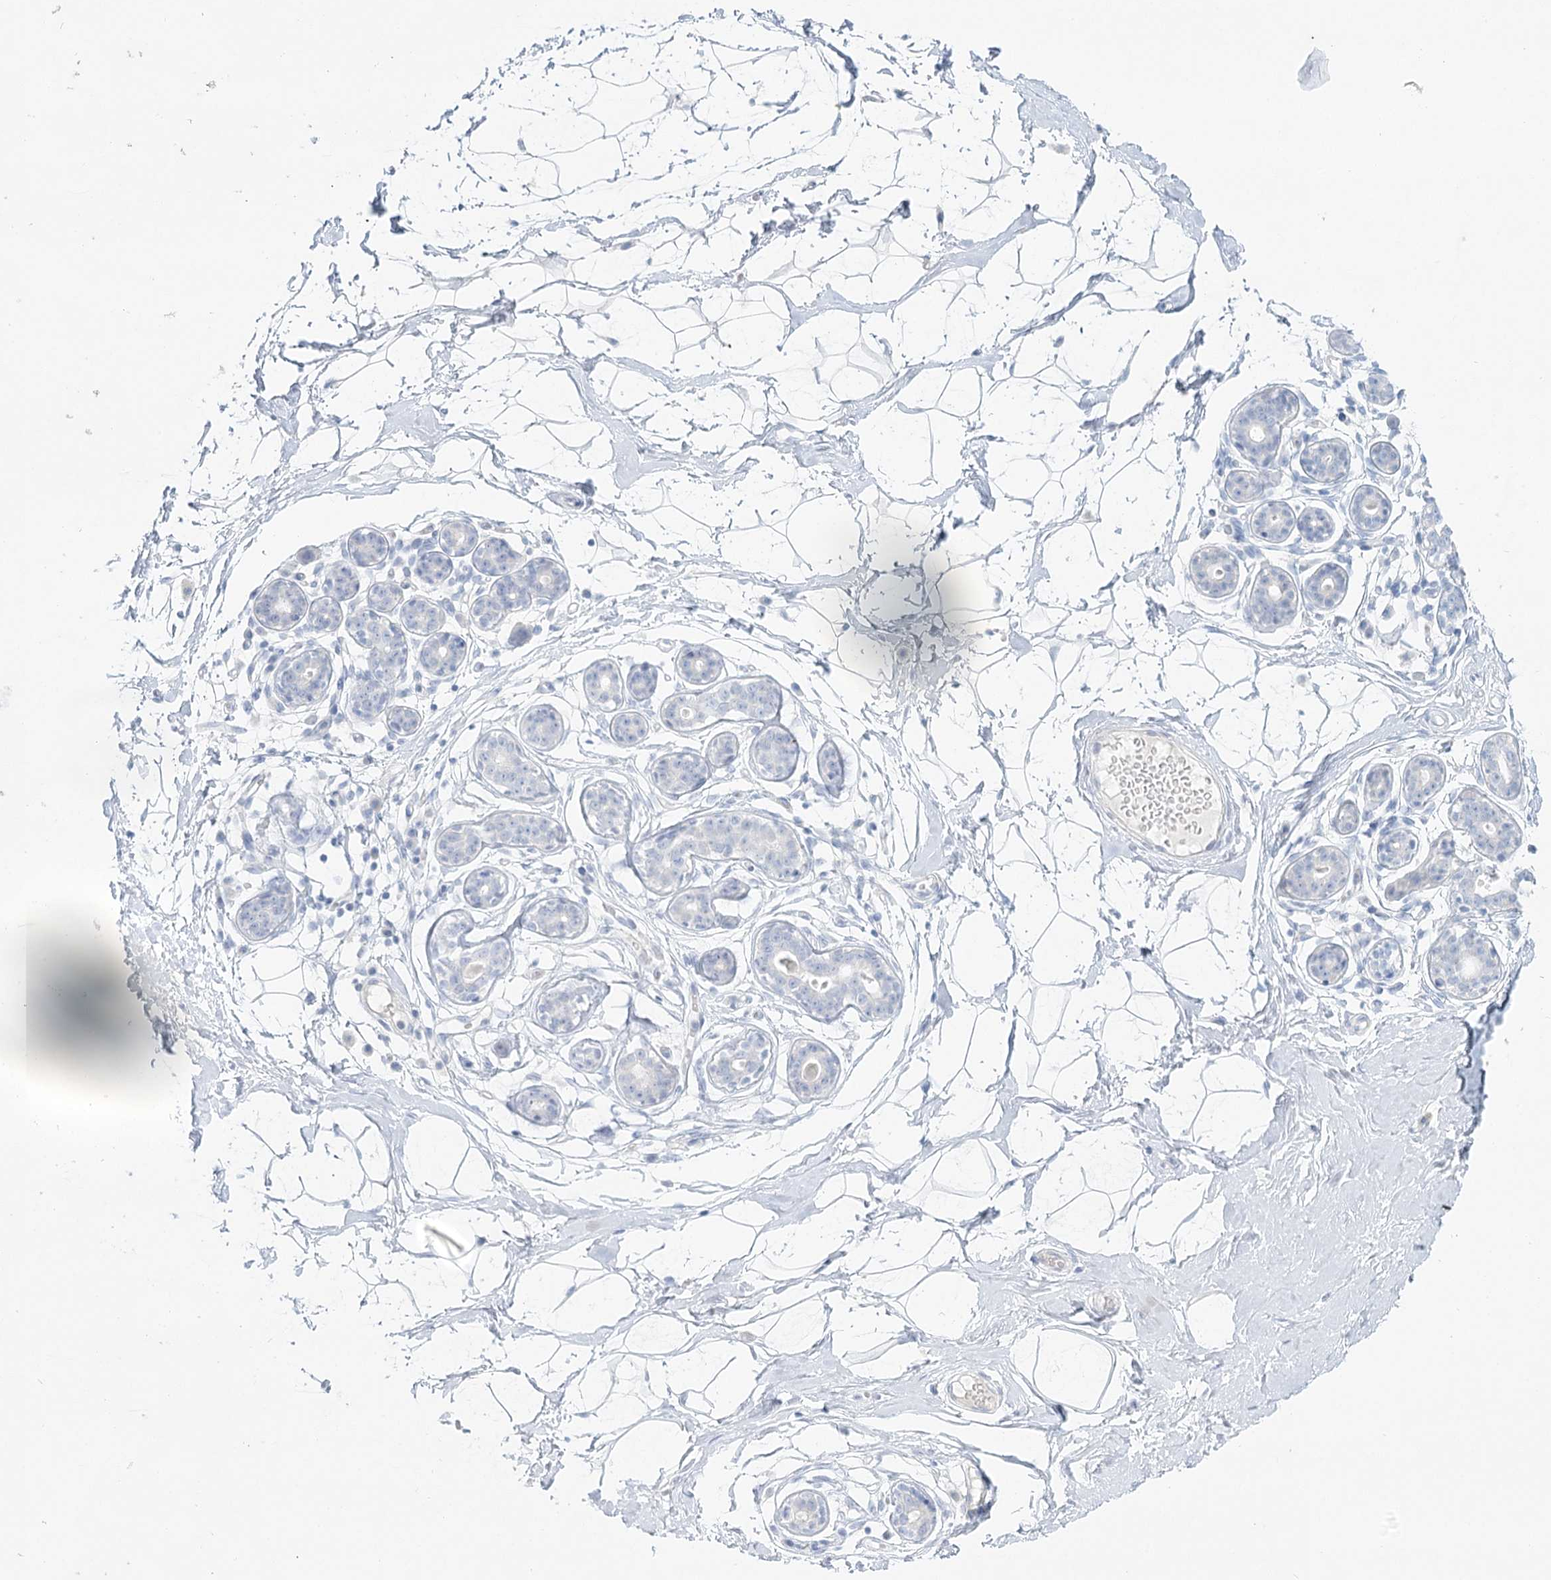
{"staining": {"intensity": "negative", "quantity": "none", "location": "none"}, "tissue": "breast", "cell_type": "Adipocytes", "image_type": "normal", "snomed": [{"axis": "morphology", "description": "Normal tissue, NOS"}, {"axis": "topography", "description": "Breast"}], "caption": "This is a photomicrograph of IHC staining of unremarkable breast, which shows no expression in adipocytes.", "gene": "DMGDH", "patient": {"sex": "female", "age": 23}}